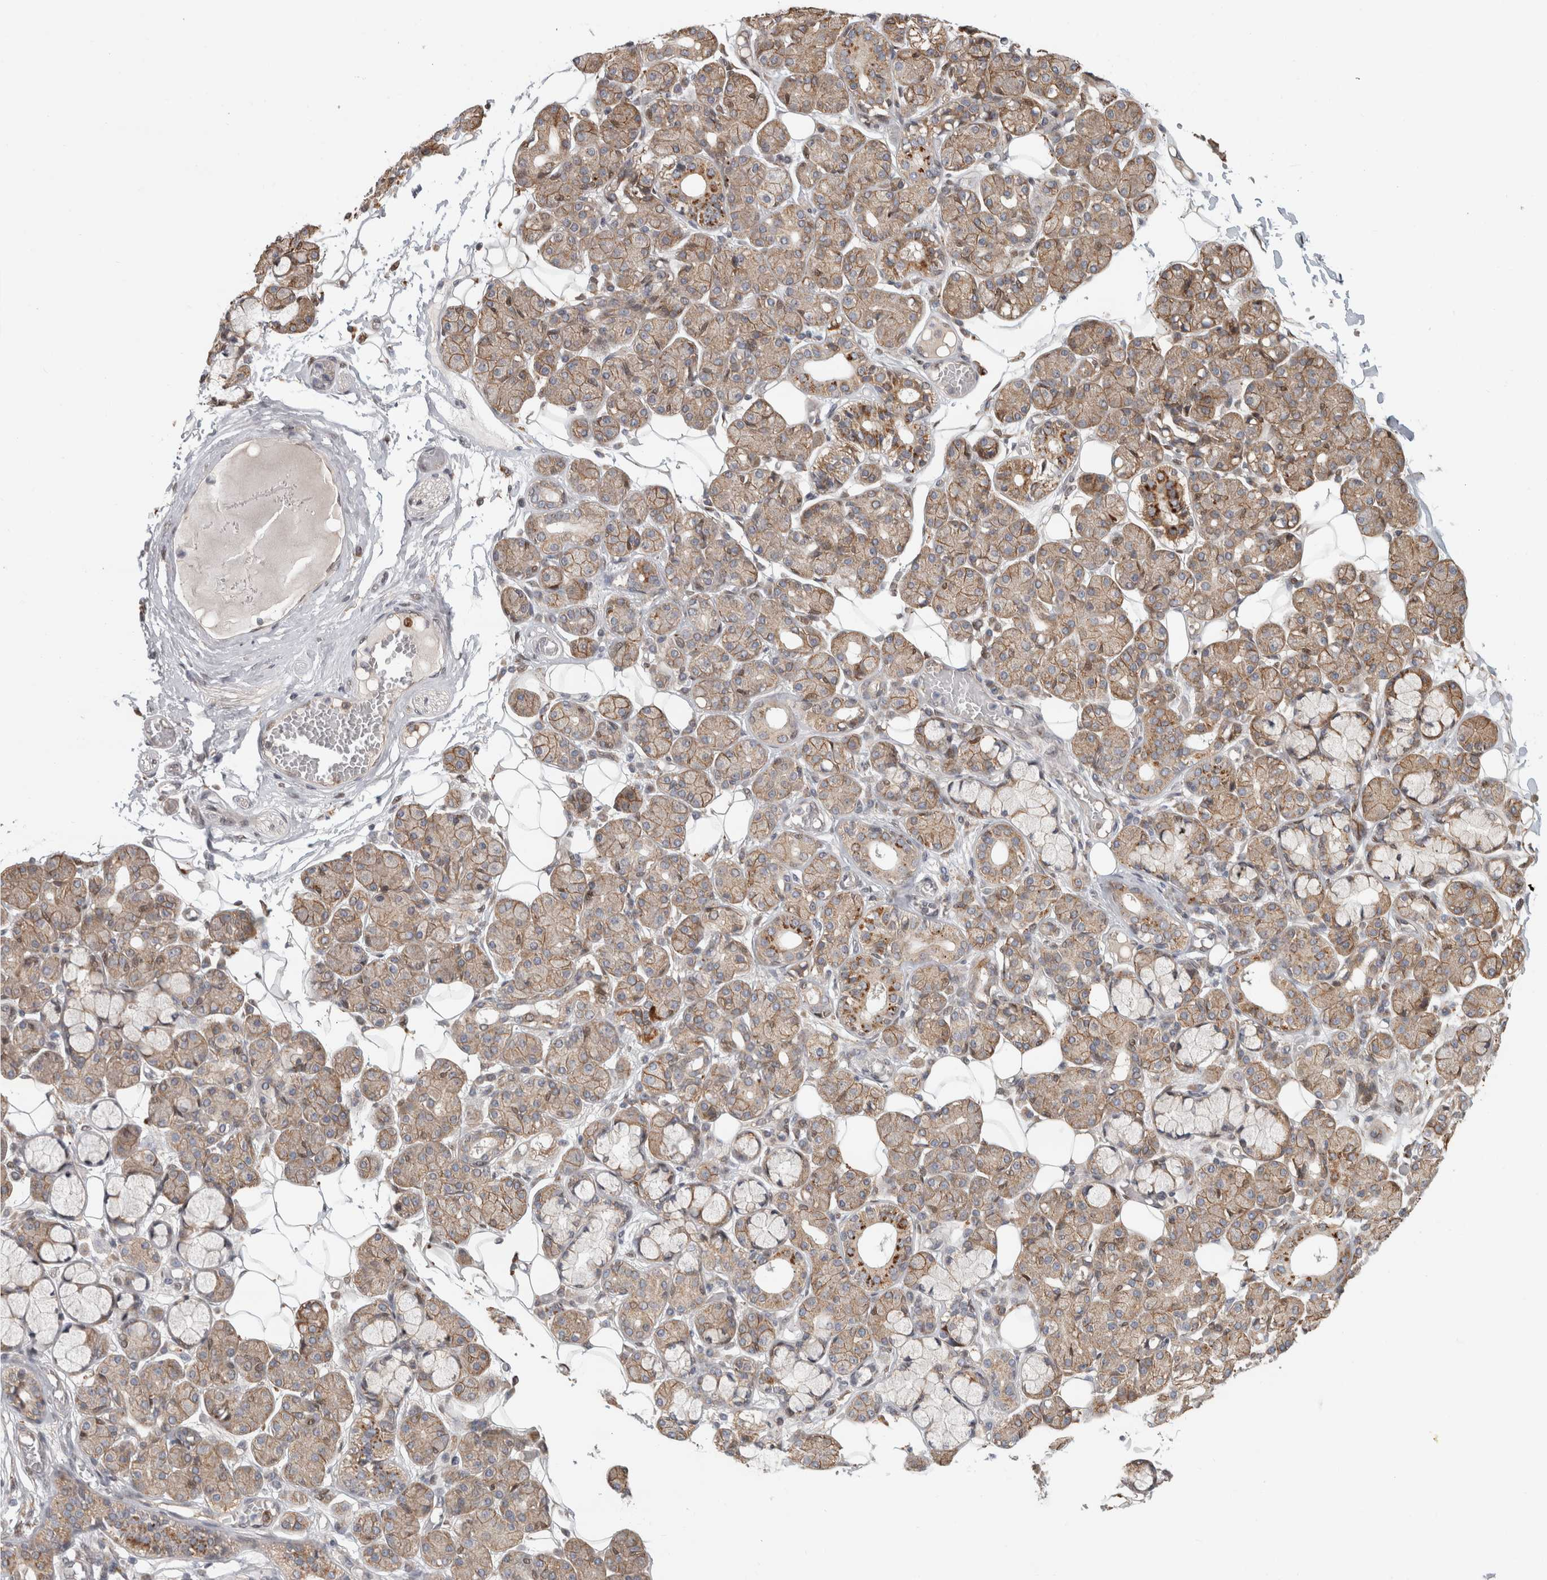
{"staining": {"intensity": "moderate", "quantity": ">75%", "location": "cytoplasmic/membranous"}, "tissue": "salivary gland", "cell_type": "Glandular cells", "image_type": "normal", "snomed": [{"axis": "morphology", "description": "Normal tissue, NOS"}, {"axis": "topography", "description": "Salivary gland"}], "caption": "This photomicrograph shows immunohistochemistry (IHC) staining of normal human salivary gland, with medium moderate cytoplasmic/membranous staining in about >75% of glandular cells.", "gene": "NAB2", "patient": {"sex": "male", "age": 63}}